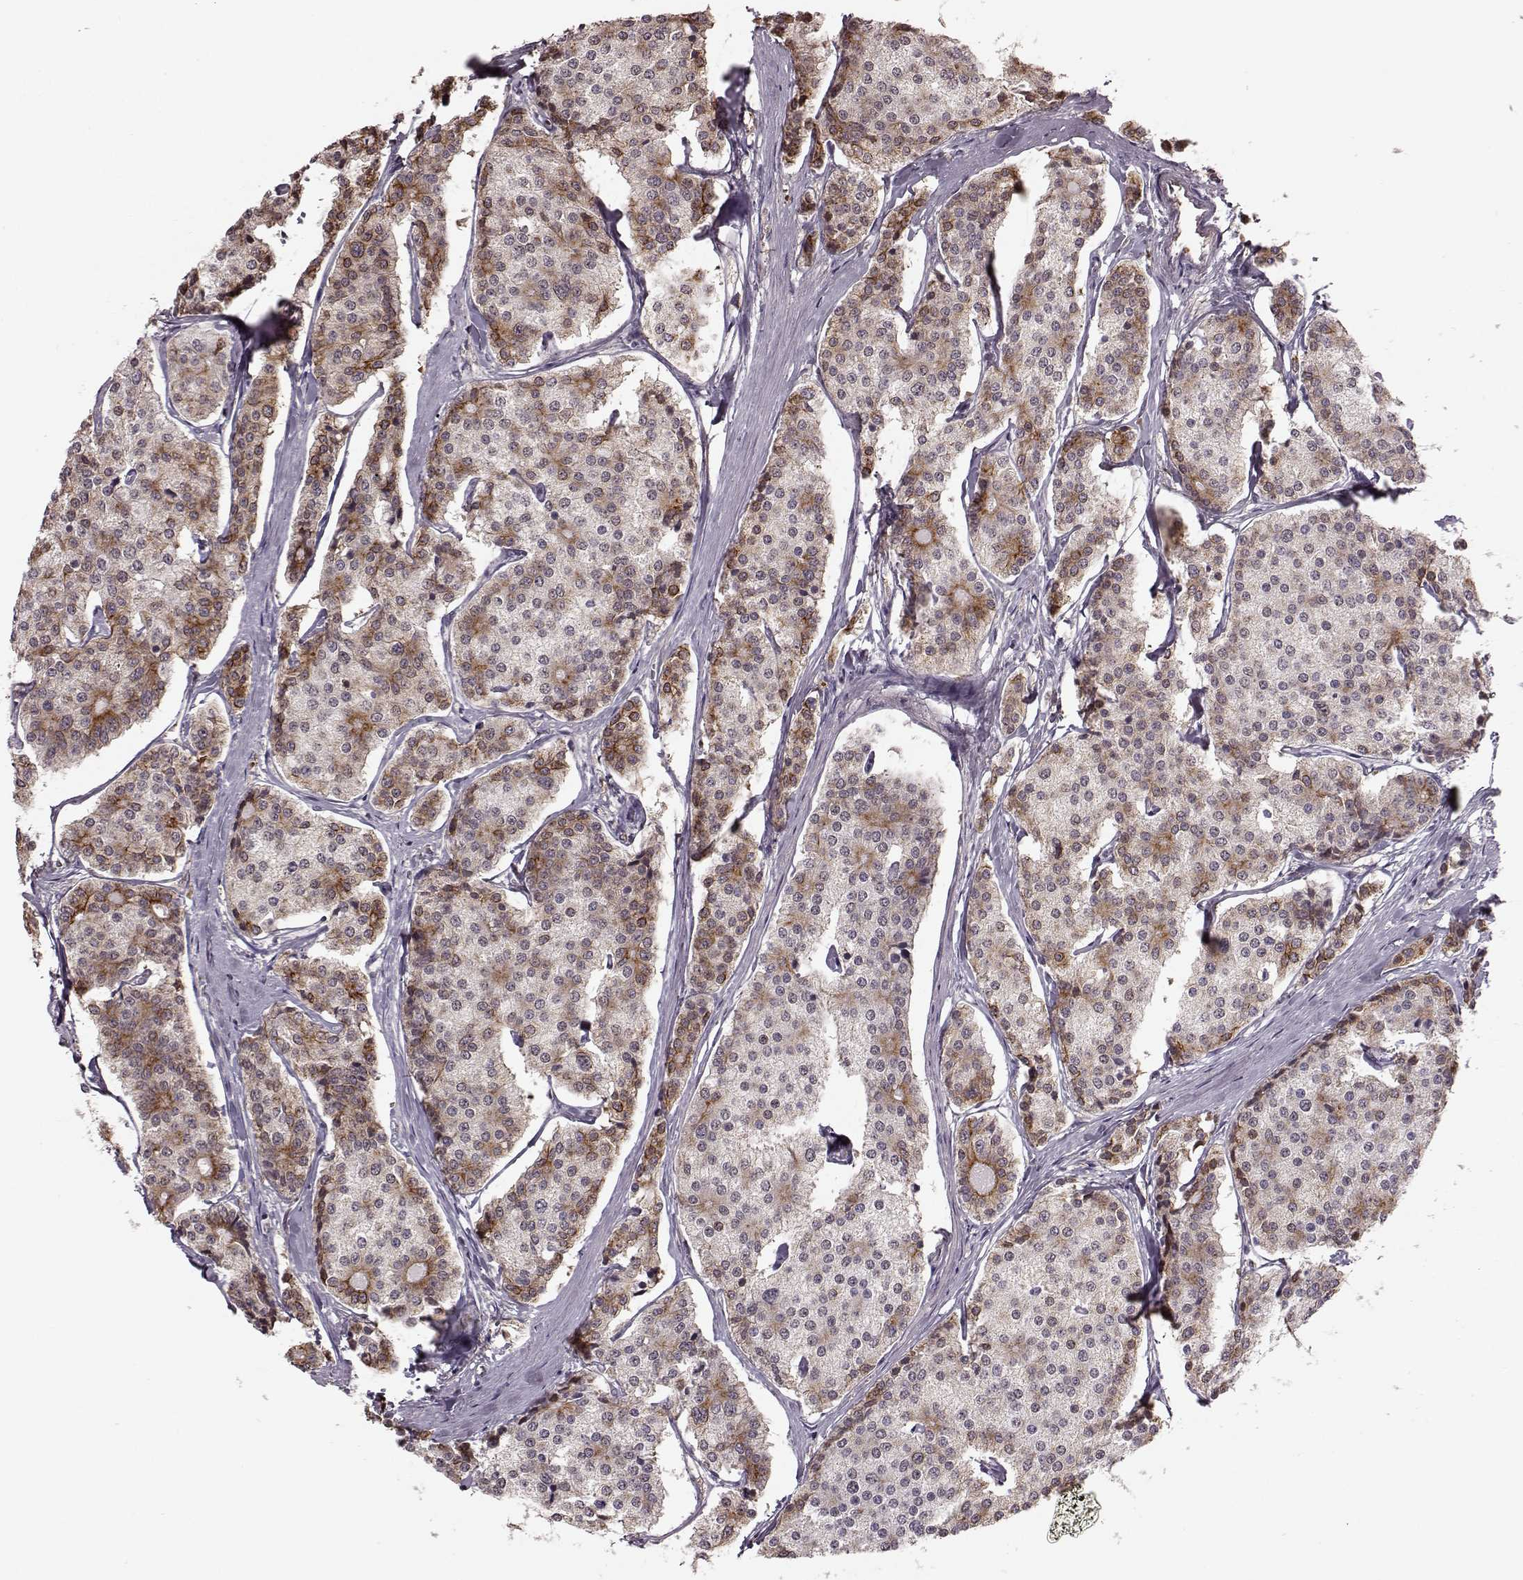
{"staining": {"intensity": "moderate", "quantity": "<25%", "location": "nuclear"}, "tissue": "carcinoid", "cell_type": "Tumor cells", "image_type": "cancer", "snomed": [{"axis": "morphology", "description": "Carcinoid, malignant, NOS"}, {"axis": "topography", "description": "Small intestine"}], "caption": "Immunohistochemistry staining of carcinoid (malignant), which reveals low levels of moderate nuclear expression in approximately <25% of tumor cells indicating moderate nuclear protein expression. The staining was performed using DAB (3,3'-diaminobenzidine) (brown) for protein detection and nuclei were counterstained in hematoxylin (blue).", "gene": "KLF6", "patient": {"sex": "female", "age": 65}}